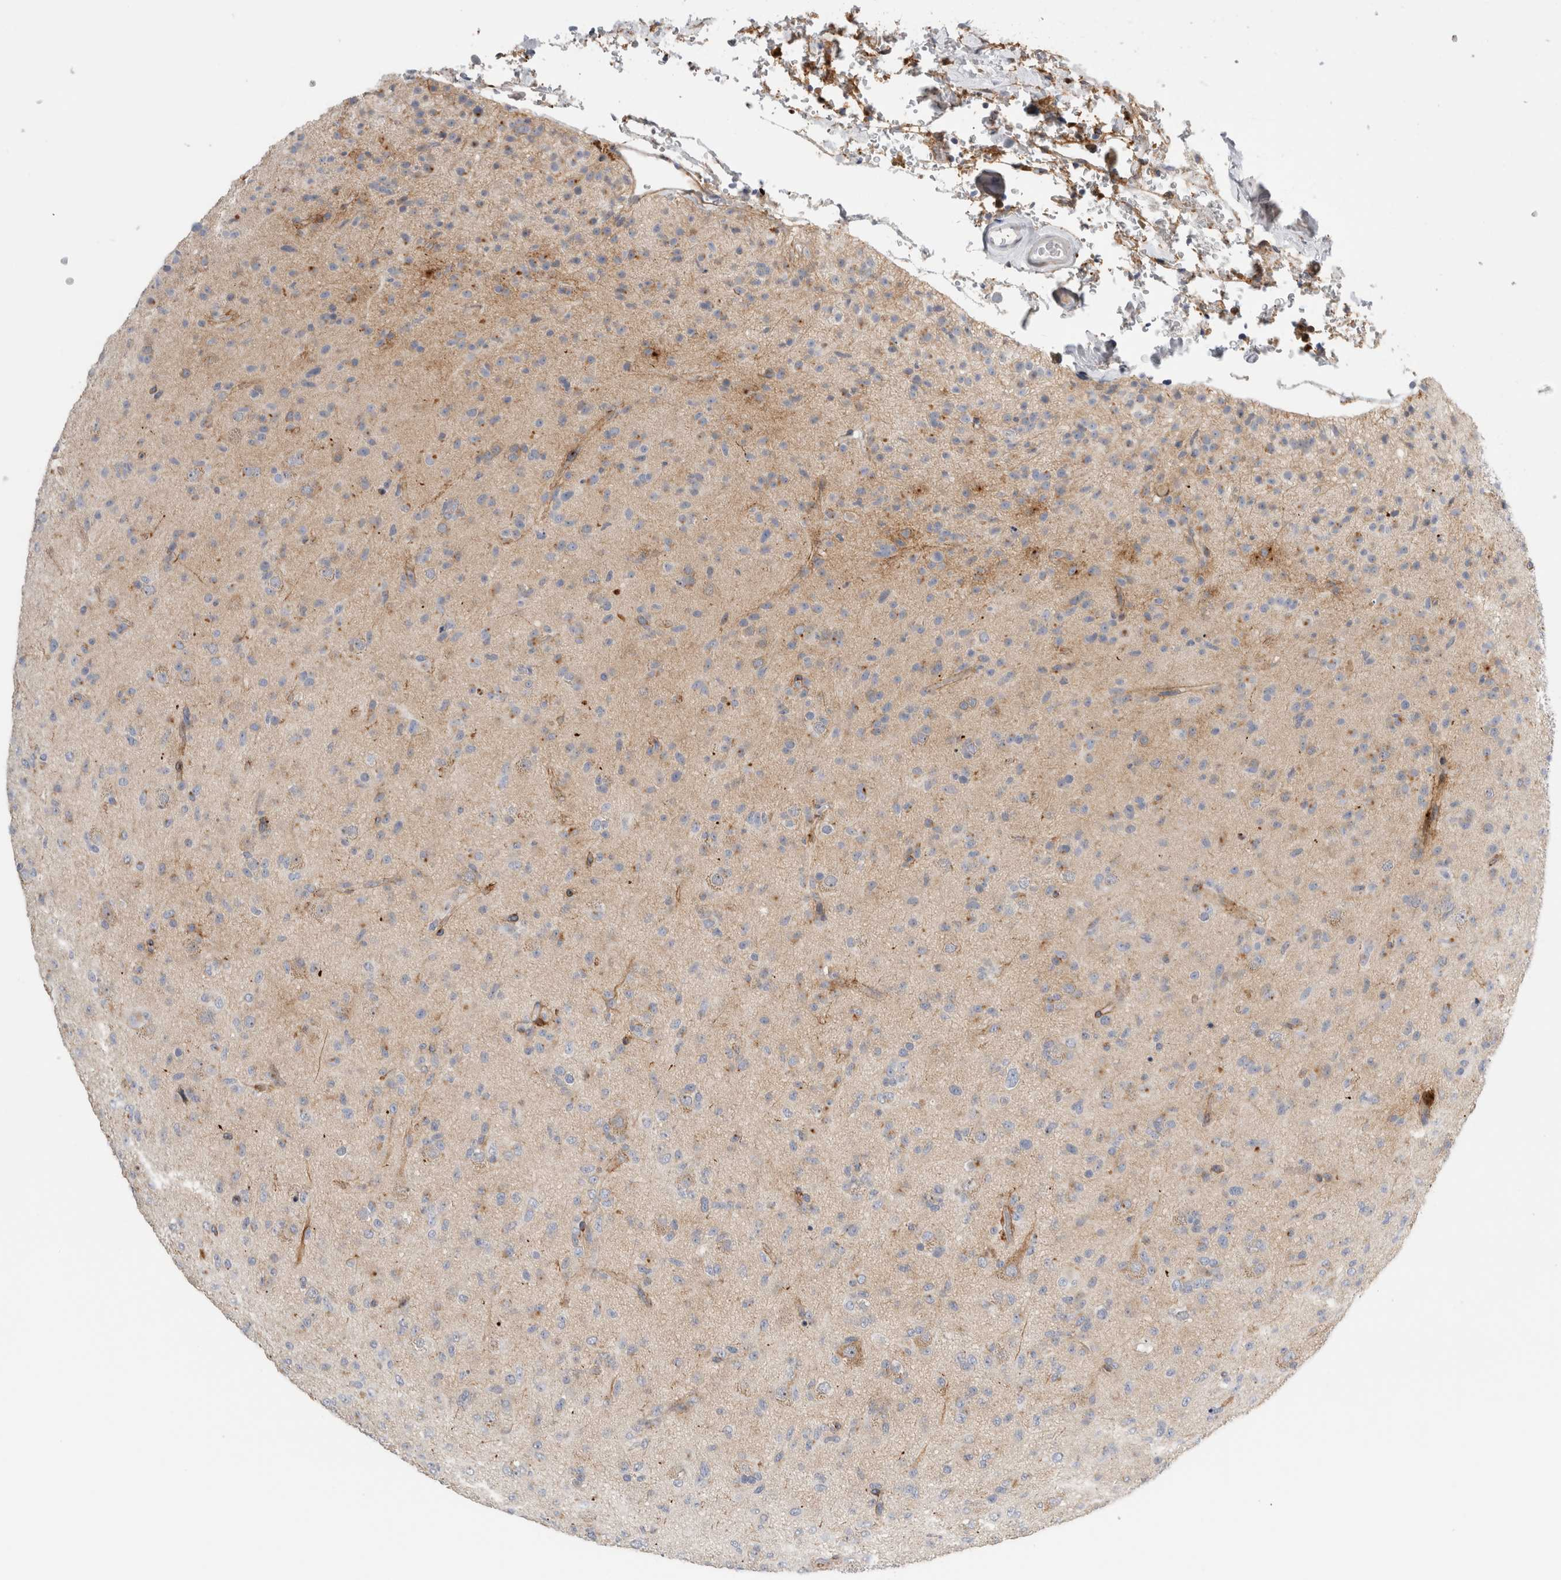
{"staining": {"intensity": "negative", "quantity": "none", "location": "none"}, "tissue": "glioma", "cell_type": "Tumor cells", "image_type": "cancer", "snomed": [{"axis": "morphology", "description": "Glioma, malignant, Low grade"}, {"axis": "topography", "description": "Brain"}], "caption": "Glioma was stained to show a protein in brown. There is no significant staining in tumor cells. (Brightfield microscopy of DAB (3,3'-diaminobenzidine) immunohistochemistry at high magnification).", "gene": "SLC20A2", "patient": {"sex": "male", "age": 65}}